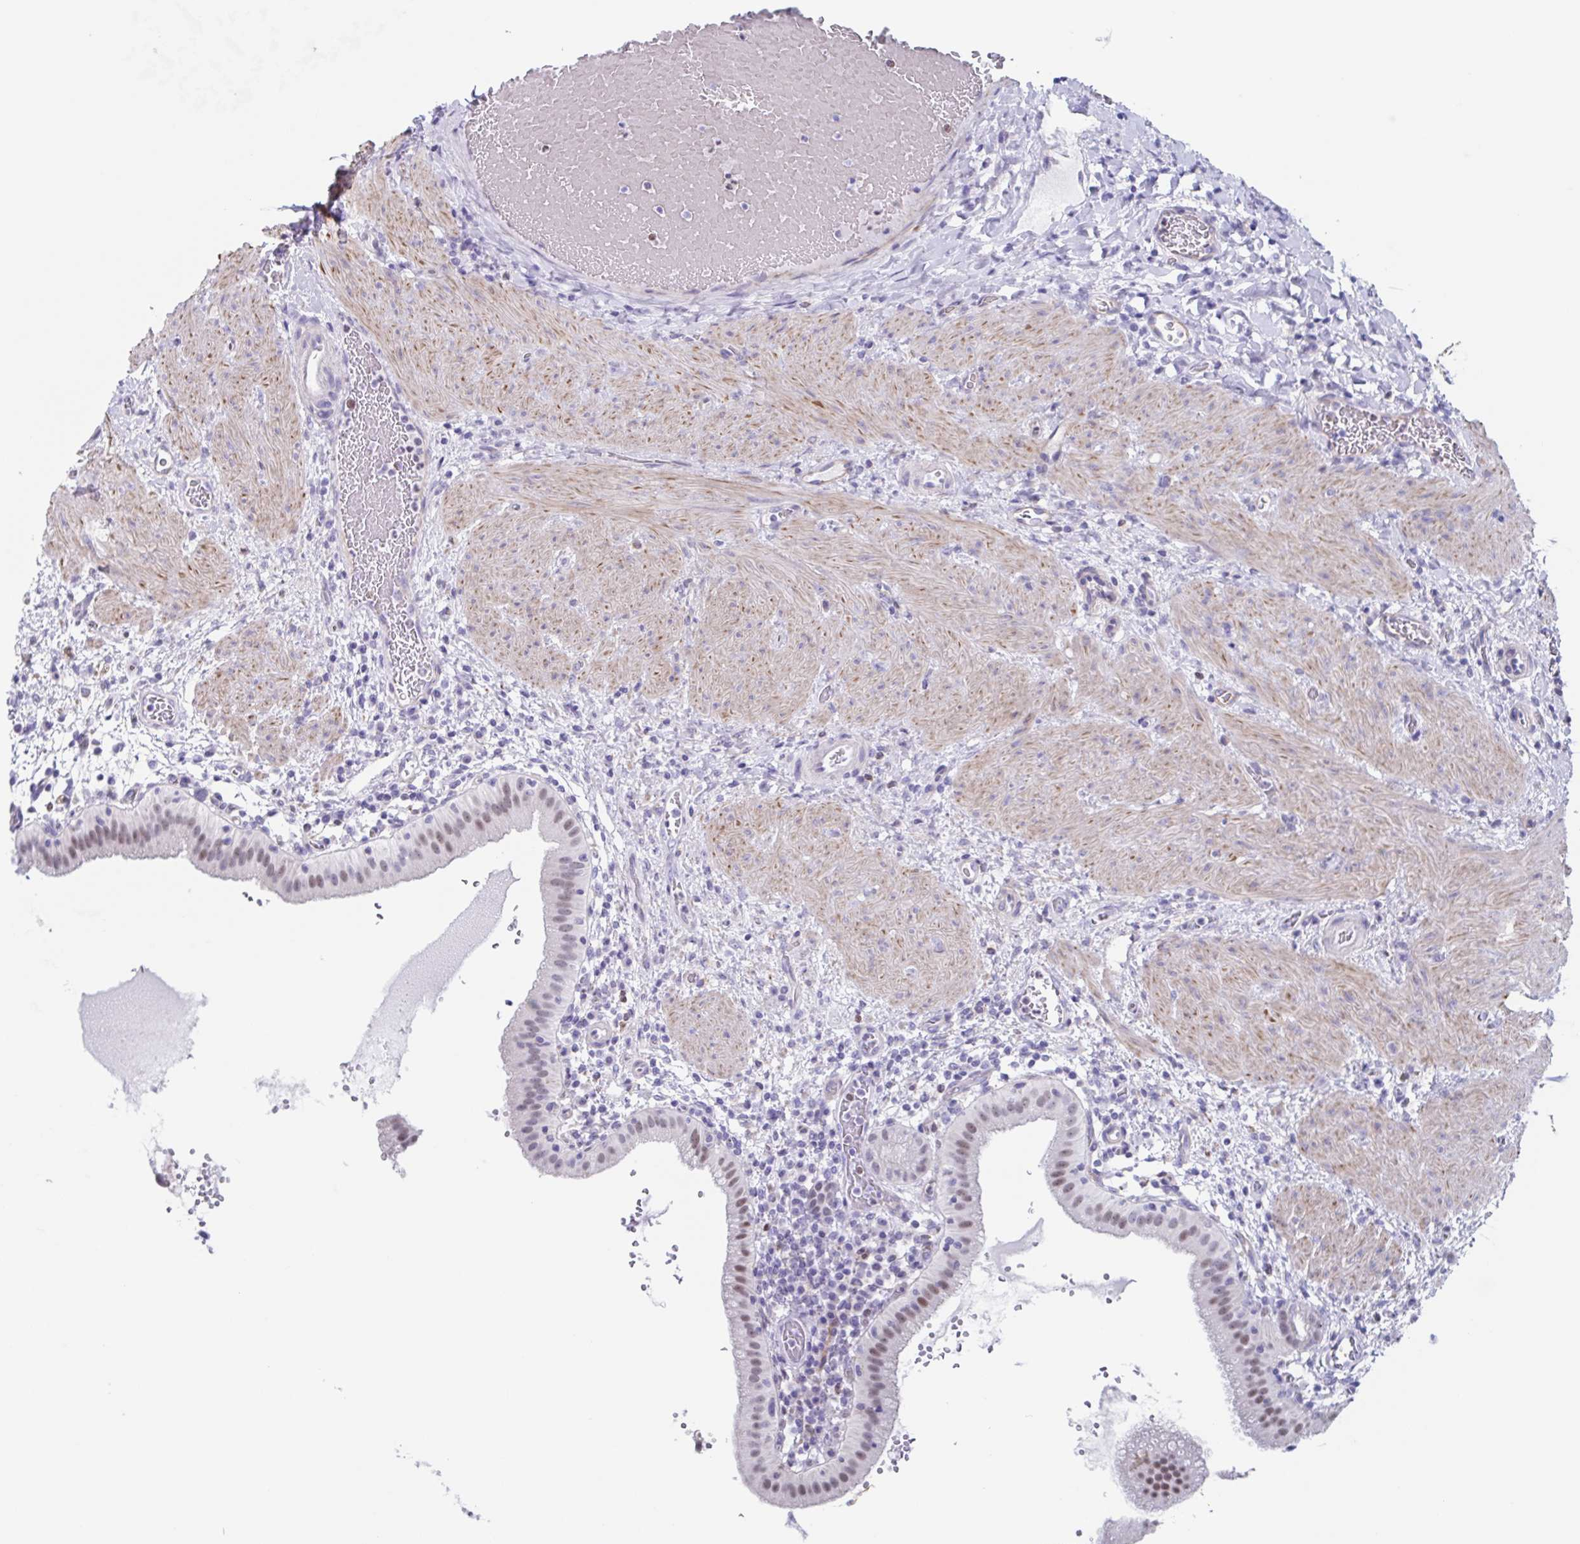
{"staining": {"intensity": "weak", "quantity": "<25%", "location": "nuclear"}, "tissue": "gallbladder", "cell_type": "Glandular cells", "image_type": "normal", "snomed": [{"axis": "morphology", "description": "Normal tissue, NOS"}, {"axis": "topography", "description": "Gallbladder"}], "caption": "Gallbladder was stained to show a protein in brown. There is no significant positivity in glandular cells. The staining was performed using DAB (3,3'-diaminobenzidine) to visualize the protein expression in brown, while the nuclei were stained in blue with hematoxylin (Magnification: 20x).", "gene": "PBOV1", "patient": {"sex": "male", "age": 26}}